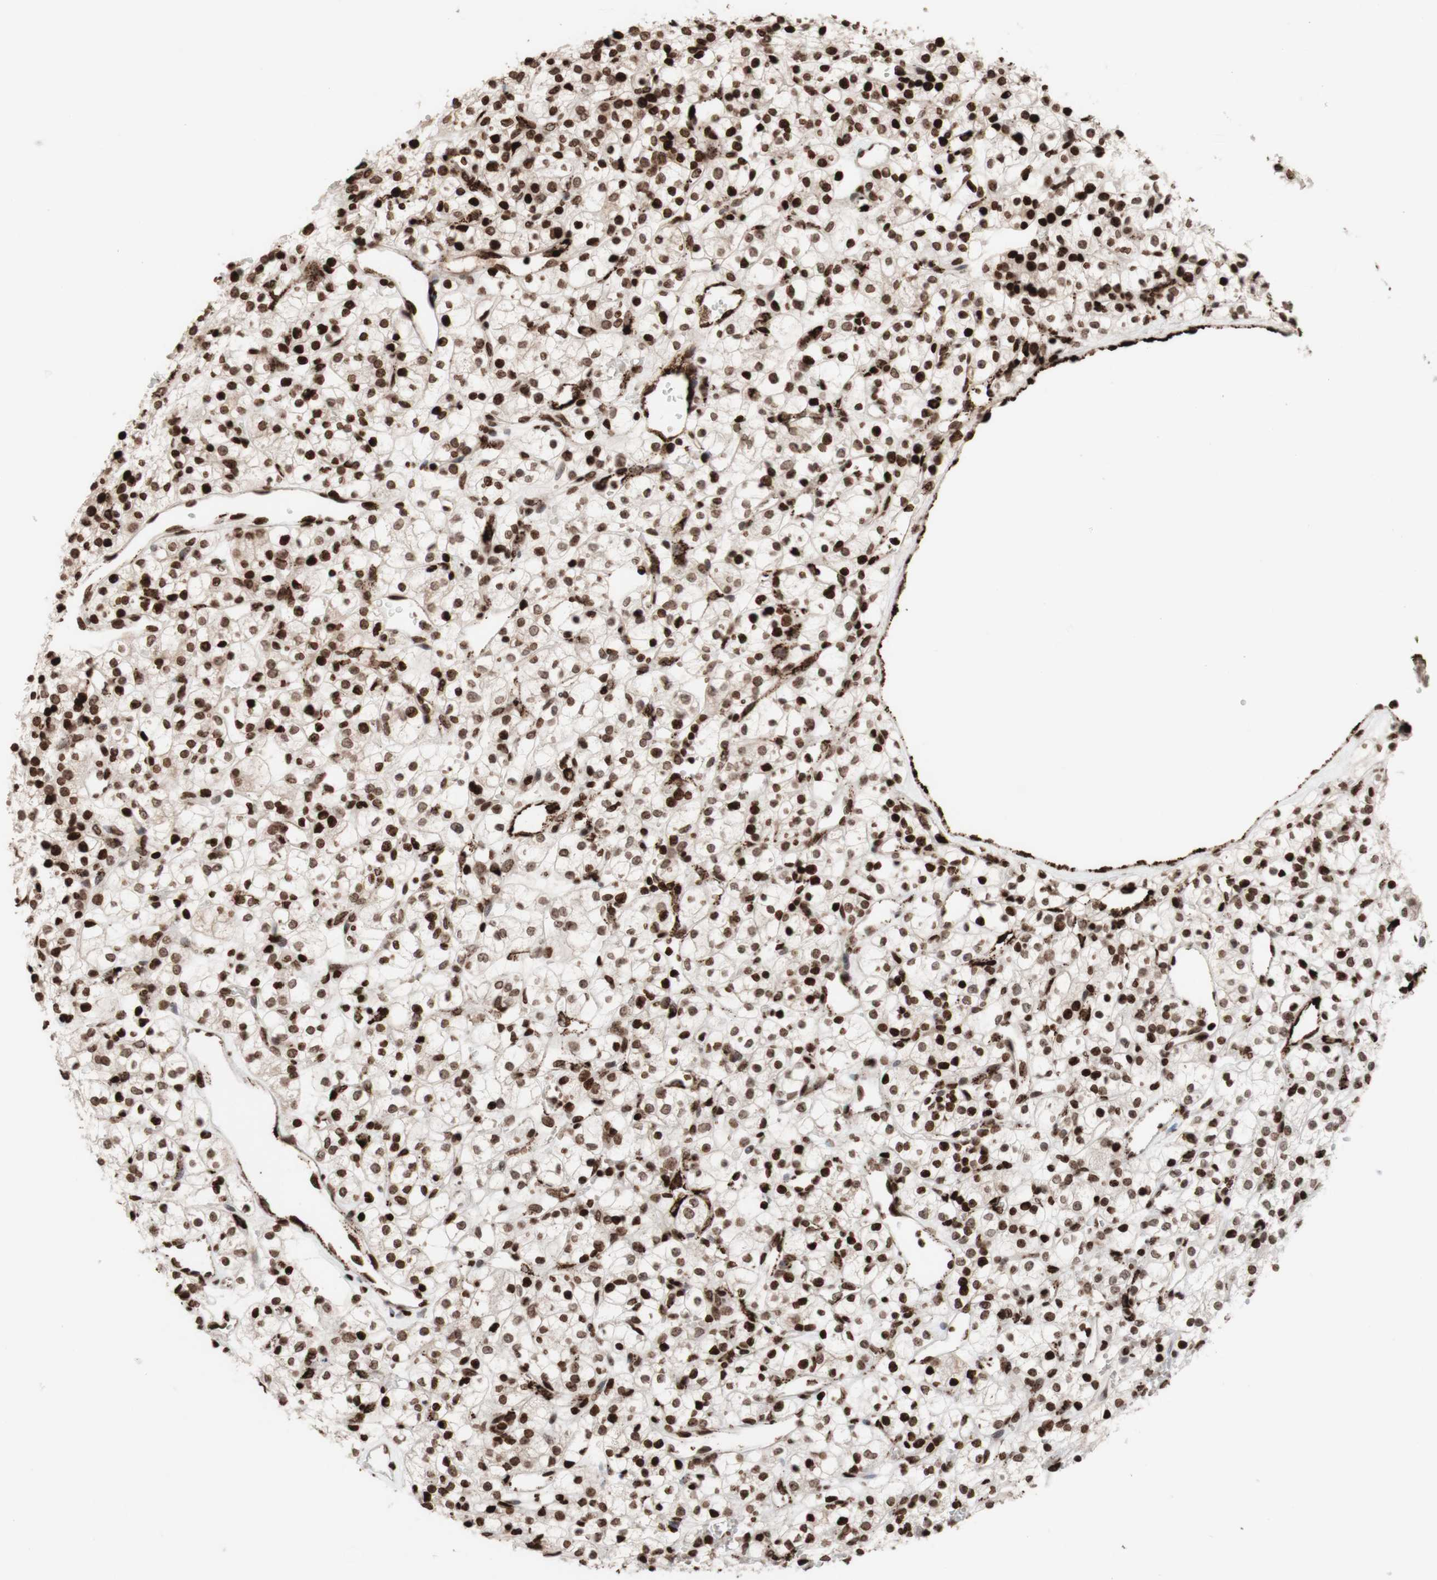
{"staining": {"intensity": "strong", "quantity": ">75%", "location": "nuclear"}, "tissue": "renal cancer", "cell_type": "Tumor cells", "image_type": "cancer", "snomed": [{"axis": "morphology", "description": "Adenocarcinoma, NOS"}, {"axis": "topography", "description": "Kidney"}], "caption": "IHC (DAB) staining of human renal adenocarcinoma reveals strong nuclear protein positivity in about >75% of tumor cells. (Brightfield microscopy of DAB IHC at high magnification).", "gene": "NCAPD2", "patient": {"sex": "female", "age": 60}}